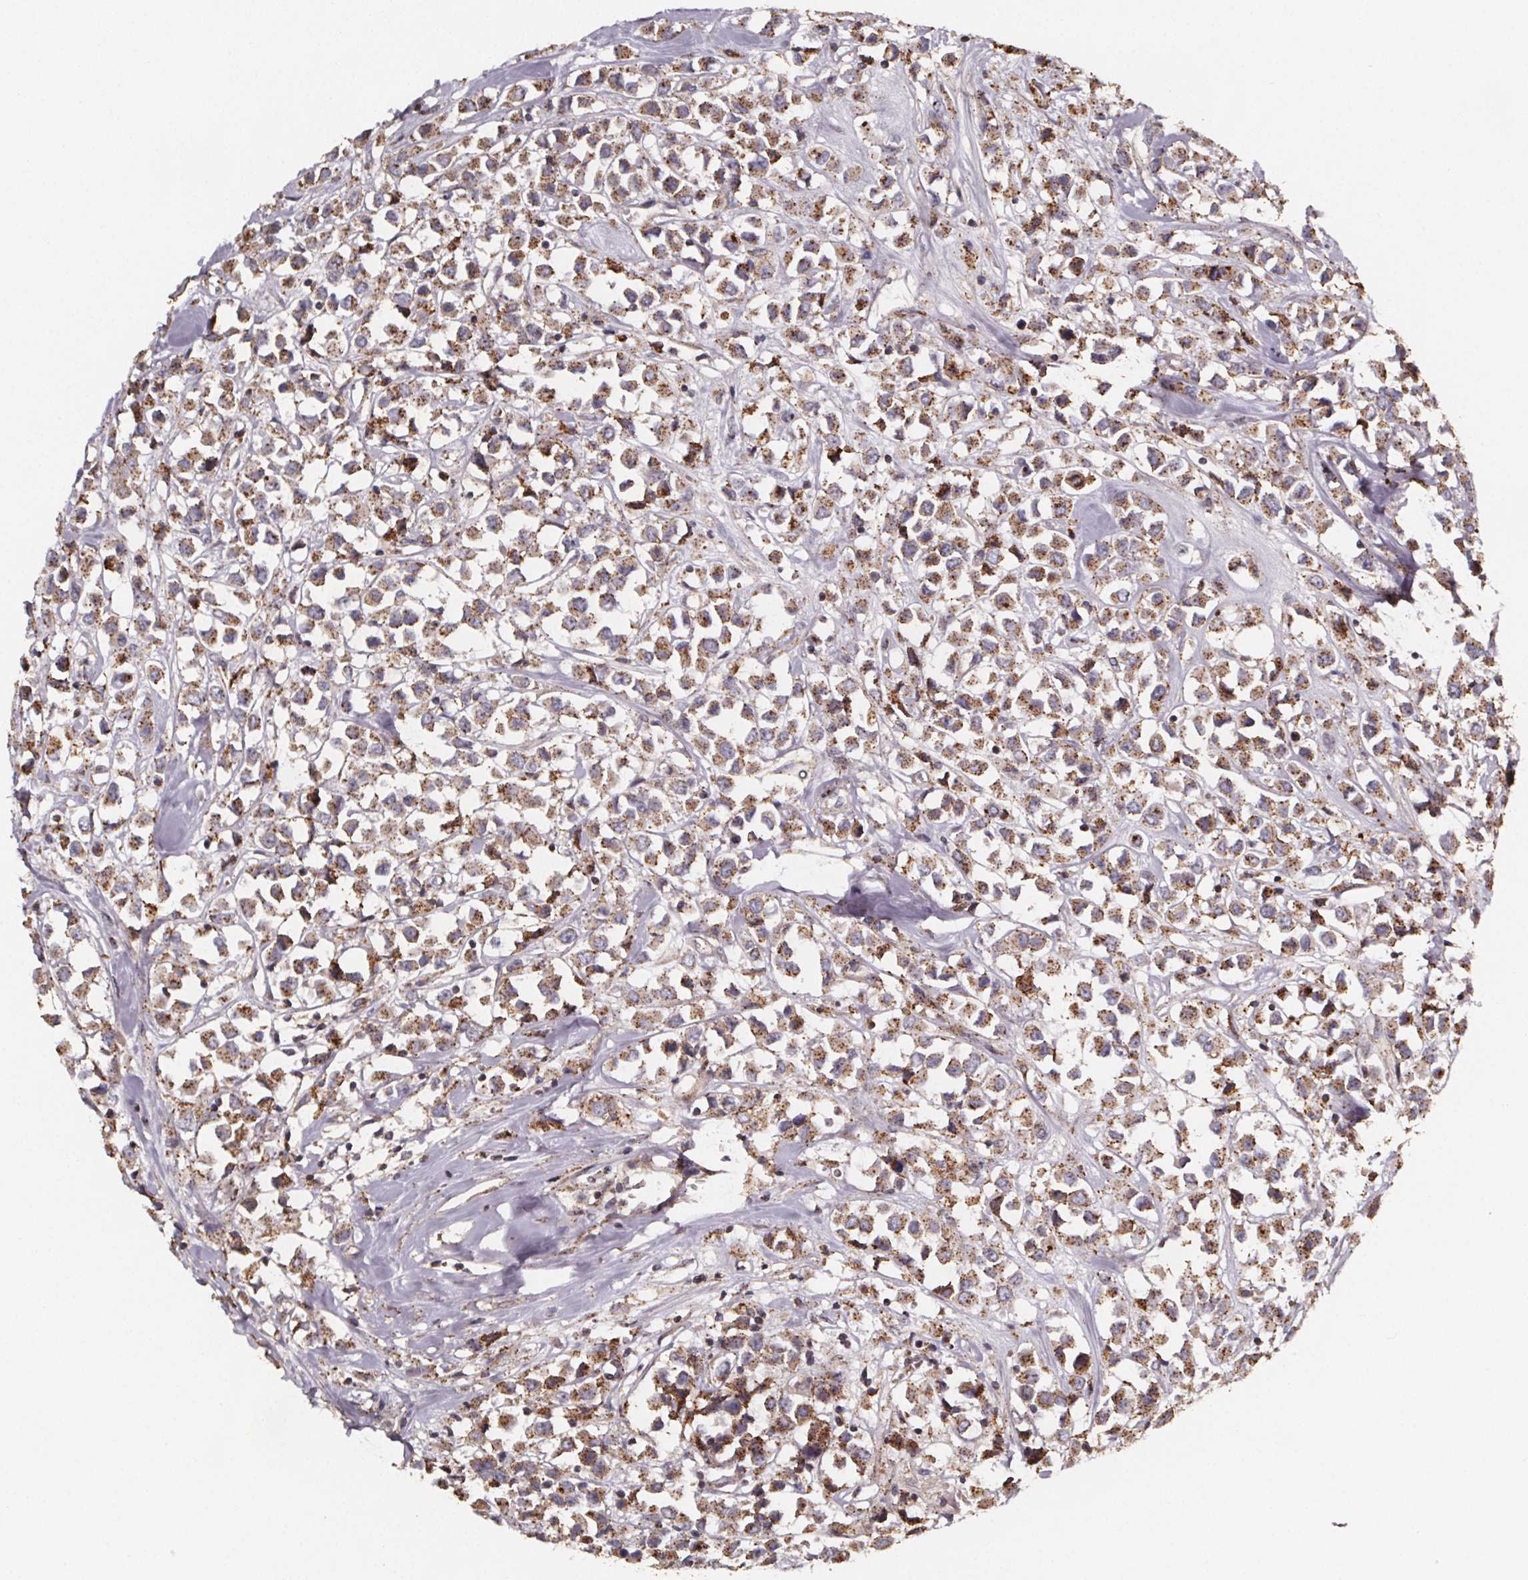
{"staining": {"intensity": "moderate", "quantity": ">75%", "location": "cytoplasmic/membranous"}, "tissue": "breast cancer", "cell_type": "Tumor cells", "image_type": "cancer", "snomed": [{"axis": "morphology", "description": "Duct carcinoma"}, {"axis": "topography", "description": "Breast"}], "caption": "Breast cancer stained with immunohistochemistry shows moderate cytoplasmic/membranous expression in about >75% of tumor cells. (DAB (3,3'-diaminobenzidine) IHC with brightfield microscopy, high magnification).", "gene": "ZNF879", "patient": {"sex": "female", "age": 61}}